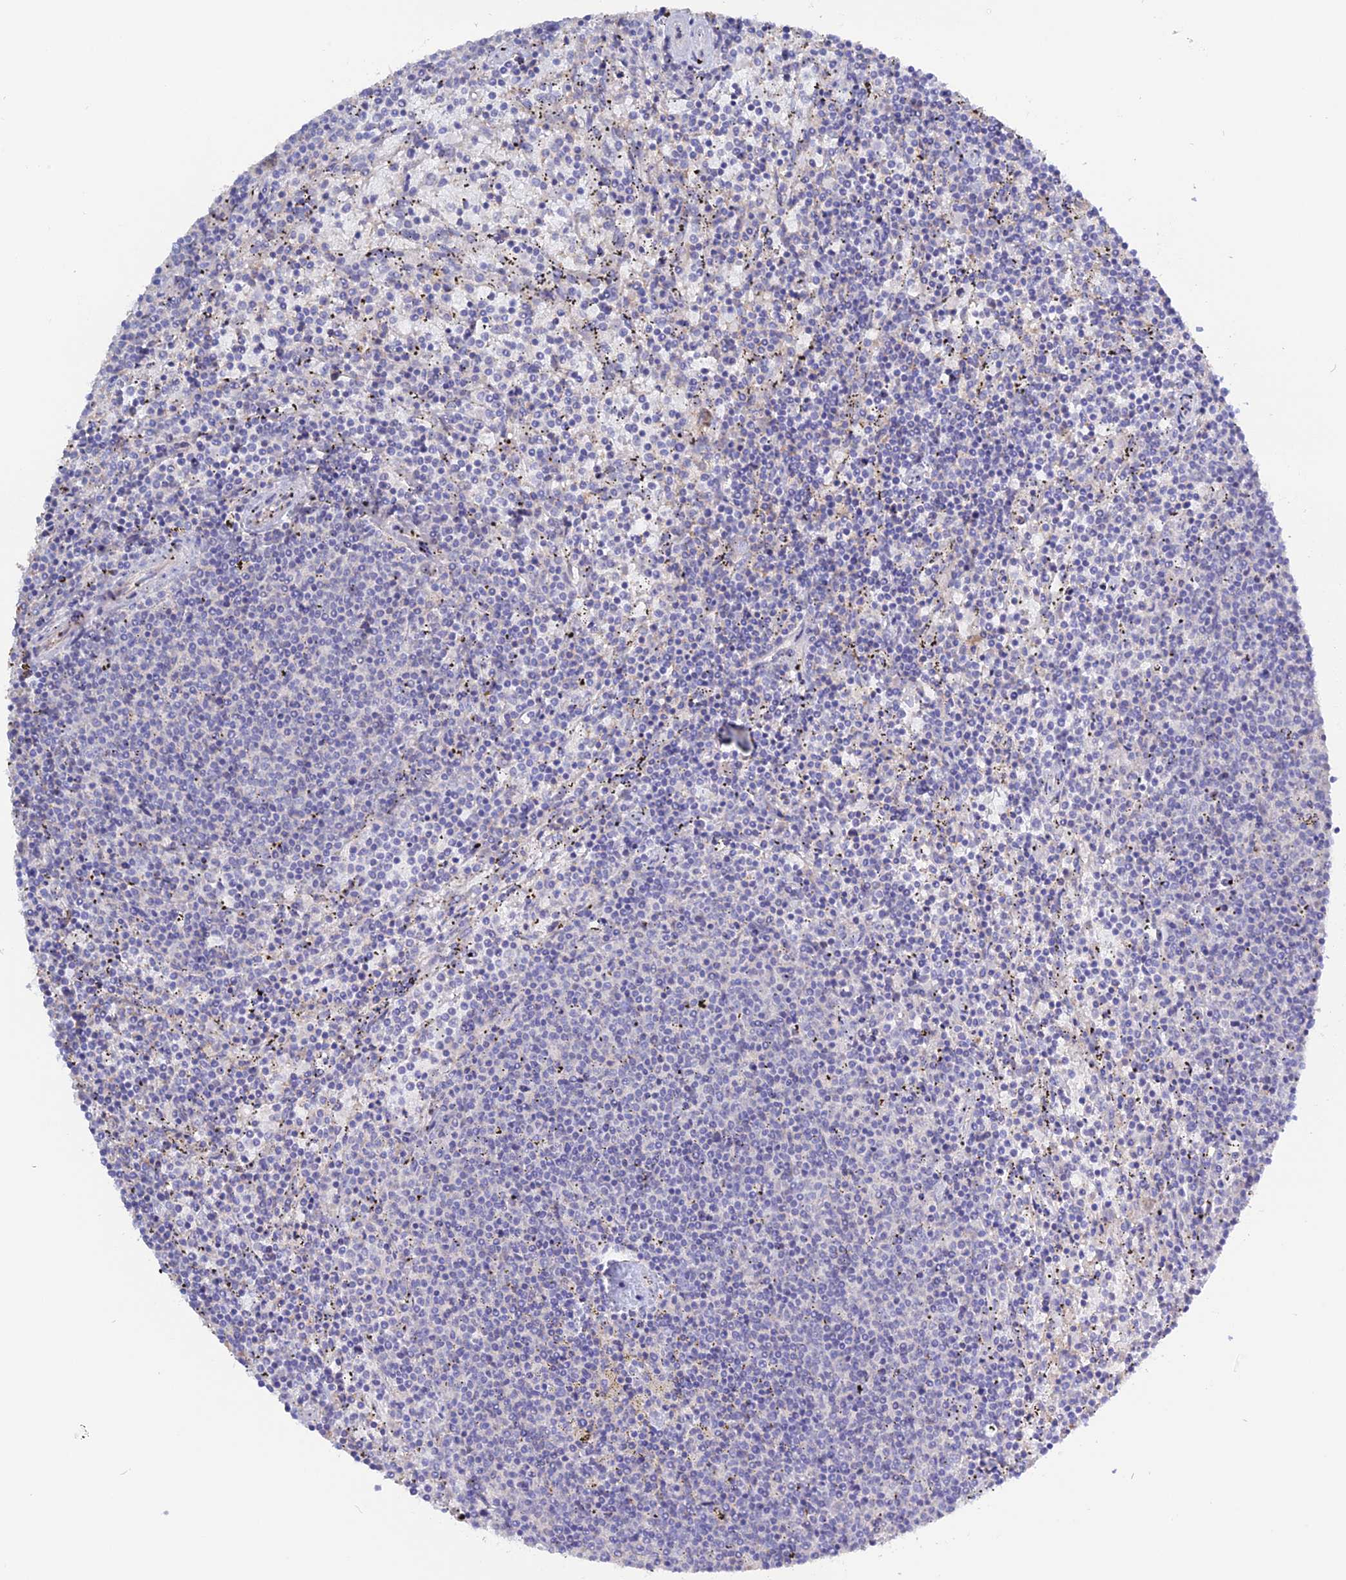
{"staining": {"intensity": "negative", "quantity": "none", "location": "none"}, "tissue": "lymphoma", "cell_type": "Tumor cells", "image_type": "cancer", "snomed": [{"axis": "morphology", "description": "Malignant lymphoma, non-Hodgkin's type, Low grade"}, {"axis": "topography", "description": "Spleen"}], "caption": "Tumor cells show no significant positivity in low-grade malignant lymphoma, non-Hodgkin's type. (DAB (3,3'-diaminobenzidine) immunohistochemistry (IHC), high magnification).", "gene": "ADGRA1", "patient": {"sex": "female", "age": 50}}